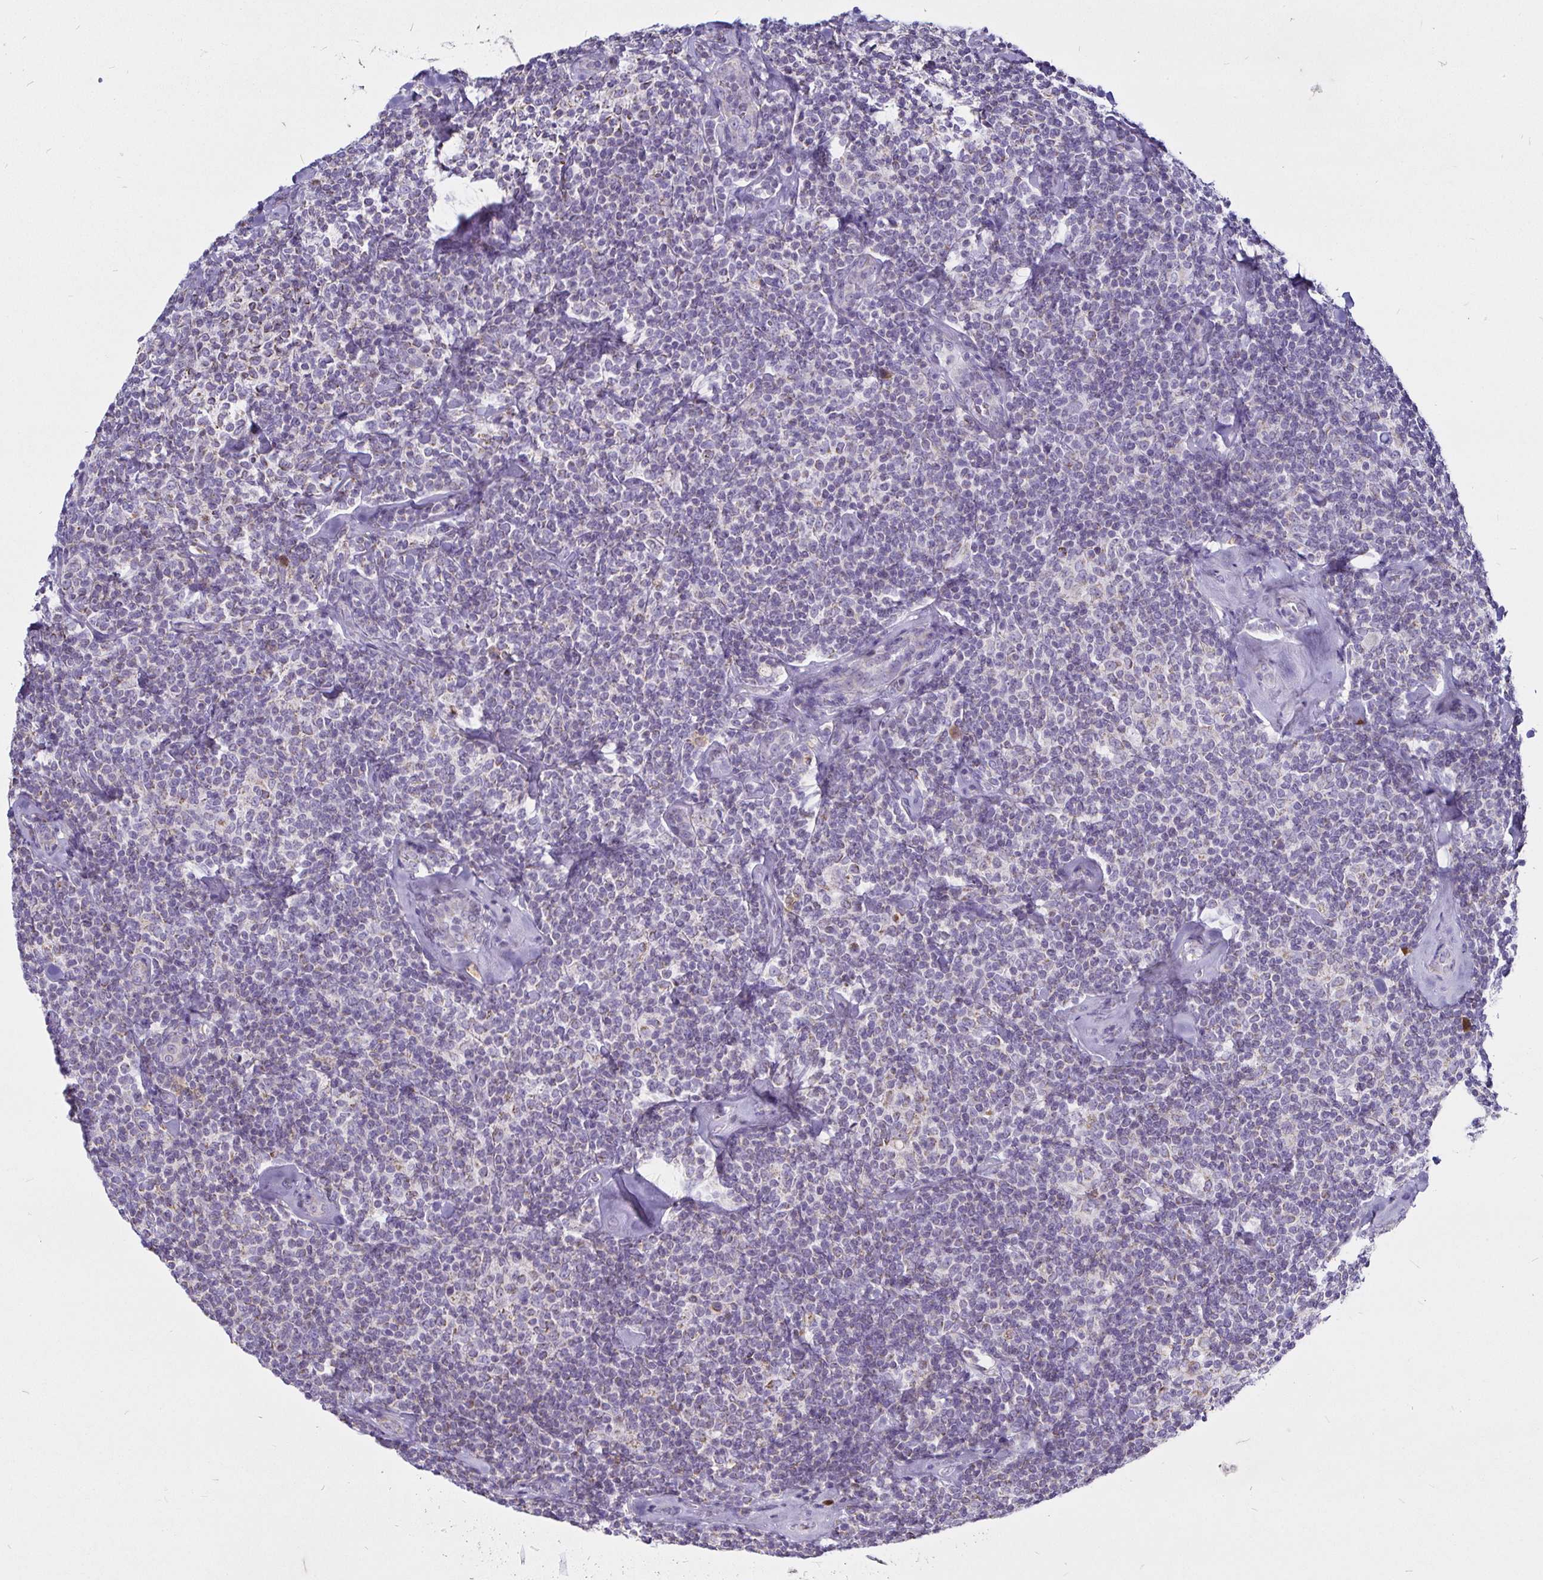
{"staining": {"intensity": "negative", "quantity": "none", "location": "none"}, "tissue": "lymphoma", "cell_type": "Tumor cells", "image_type": "cancer", "snomed": [{"axis": "morphology", "description": "Malignant lymphoma, non-Hodgkin's type, Low grade"}, {"axis": "topography", "description": "Lymph node"}], "caption": "Low-grade malignant lymphoma, non-Hodgkin's type was stained to show a protein in brown. There is no significant positivity in tumor cells. (Brightfield microscopy of DAB (3,3'-diaminobenzidine) IHC at high magnification).", "gene": "PGAM2", "patient": {"sex": "female", "age": 56}}